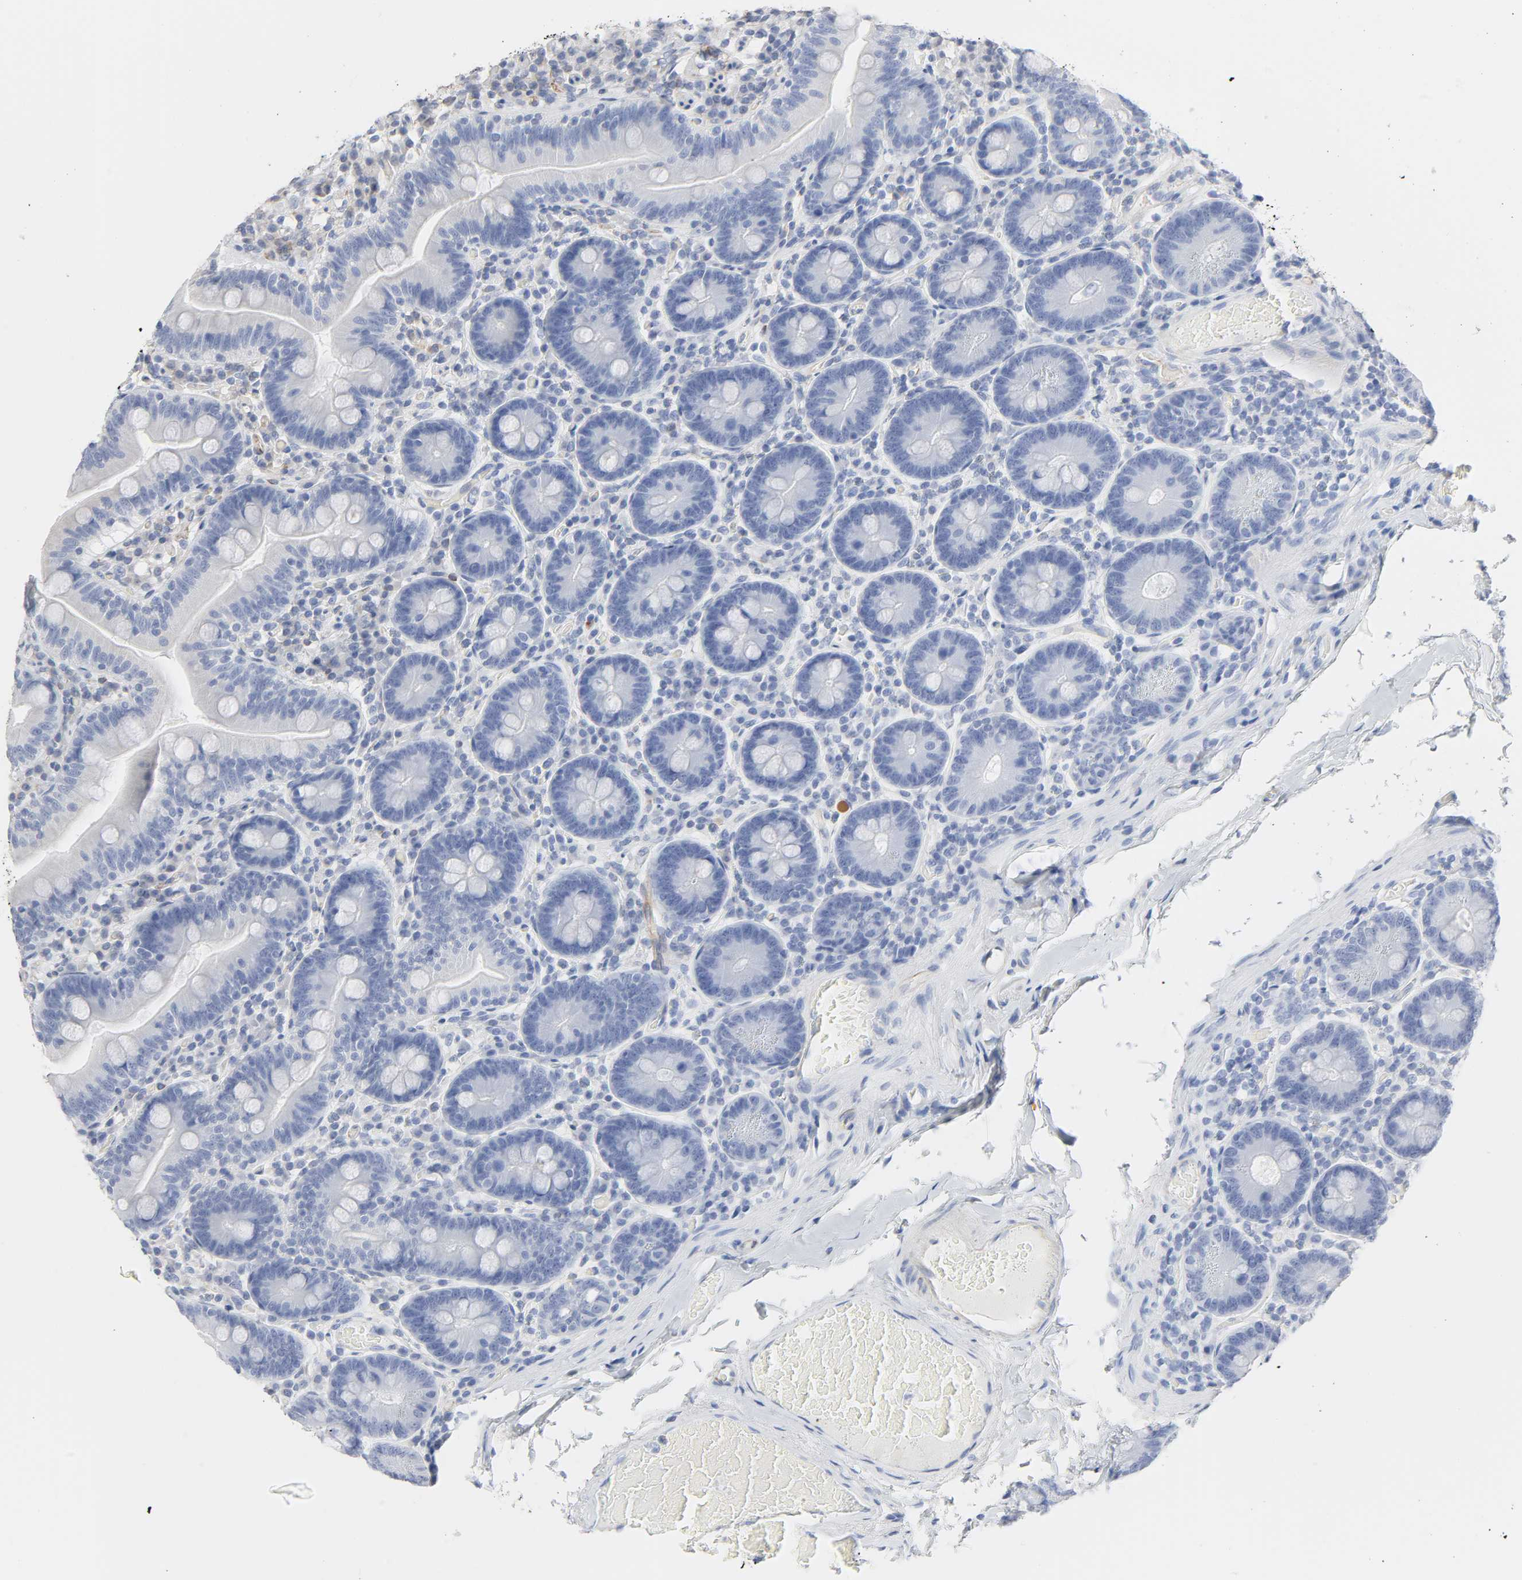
{"staining": {"intensity": "negative", "quantity": "none", "location": "none"}, "tissue": "duodenum", "cell_type": "Glandular cells", "image_type": "normal", "snomed": [{"axis": "morphology", "description": "Normal tissue, NOS"}, {"axis": "topography", "description": "Duodenum"}], "caption": "Immunohistochemical staining of benign human duodenum exhibits no significant positivity in glandular cells.", "gene": "FAM118A", "patient": {"sex": "male", "age": 66}}